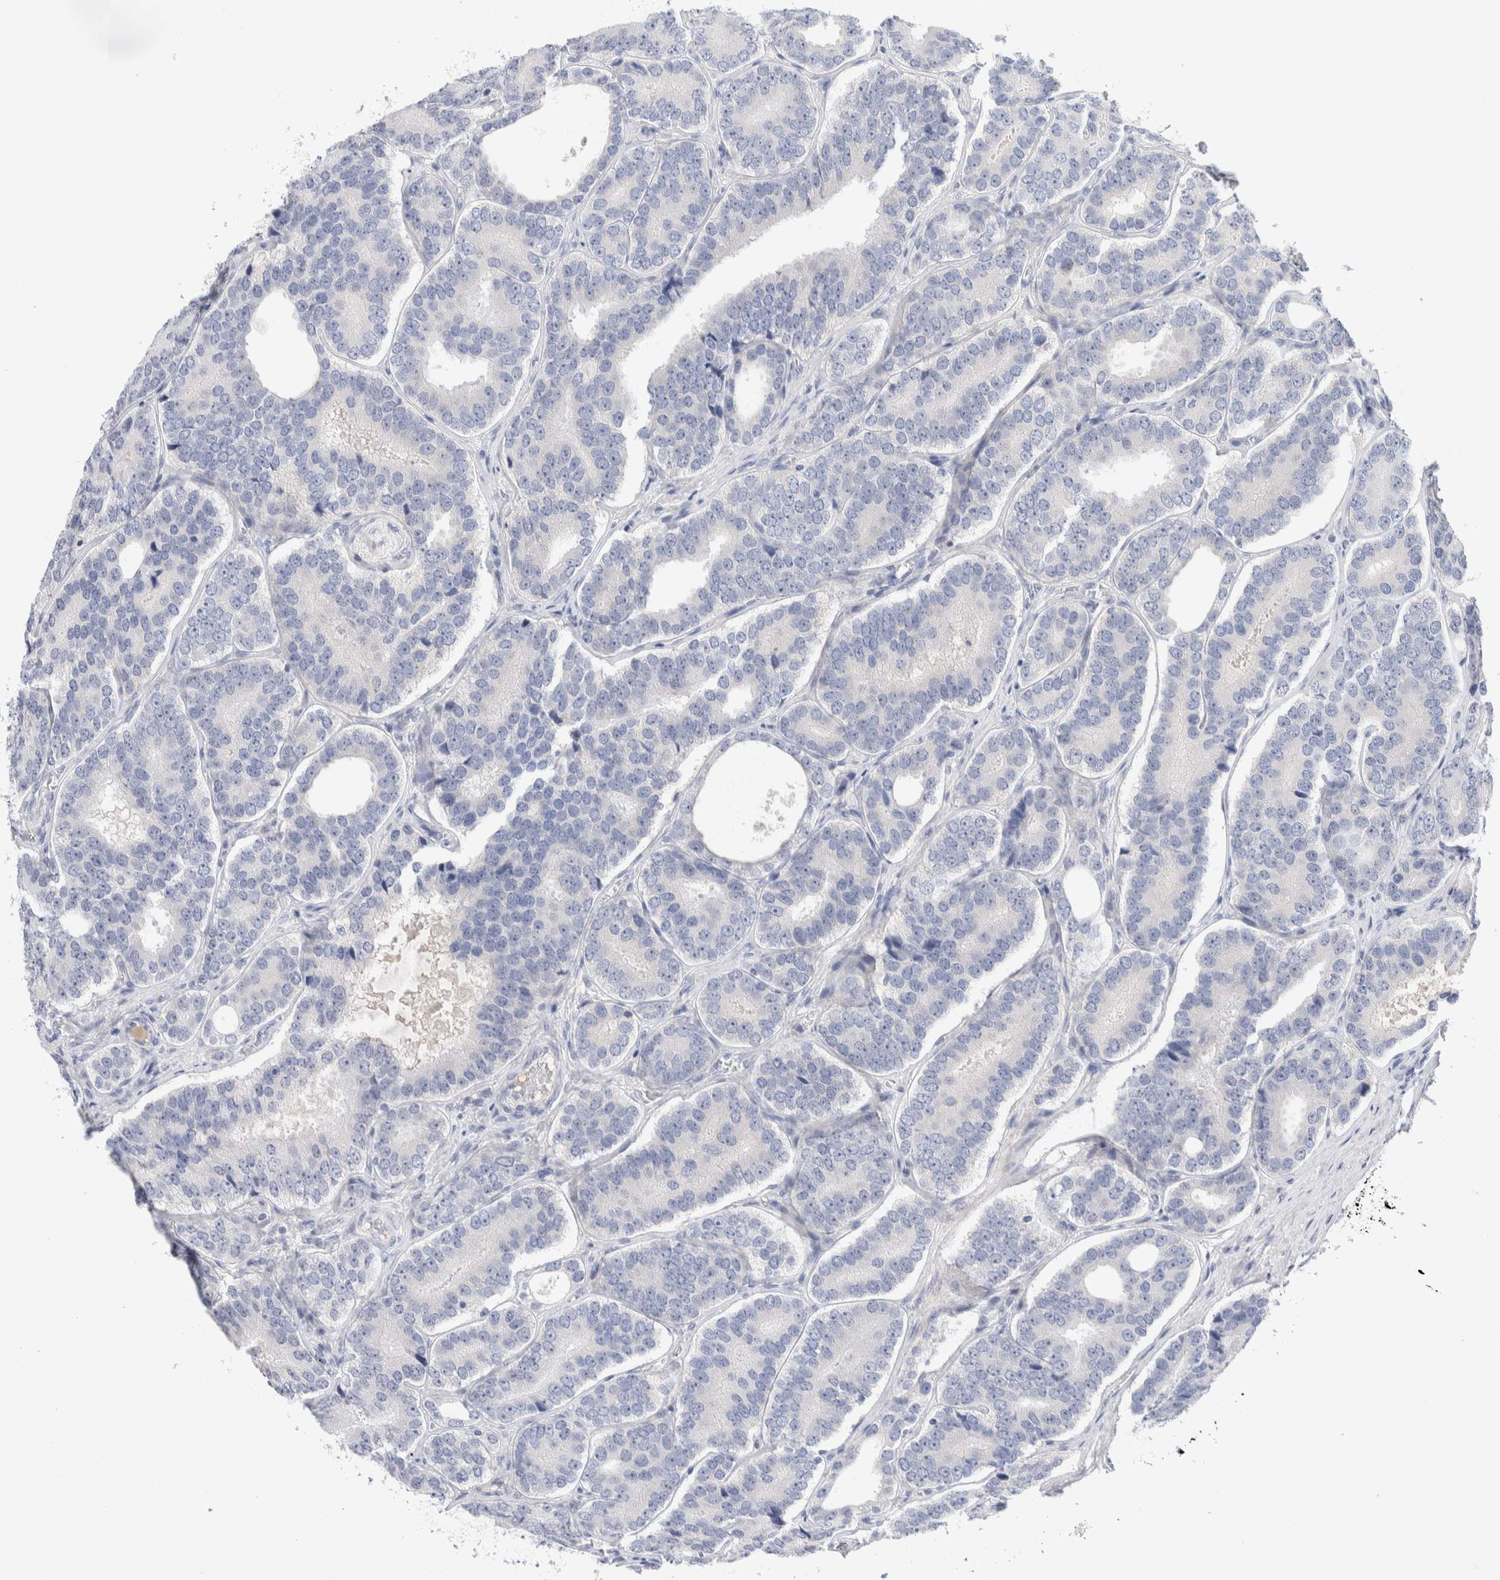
{"staining": {"intensity": "negative", "quantity": "none", "location": "none"}, "tissue": "prostate cancer", "cell_type": "Tumor cells", "image_type": "cancer", "snomed": [{"axis": "morphology", "description": "Adenocarcinoma, High grade"}, {"axis": "topography", "description": "Prostate"}], "caption": "Immunohistochemical staining of human prostate high-grade adenocarcinoma exhibits no significant positivity in tumor cells.", "gene": "DNAJB6", "patient": {"sex": "male", "age": 56}}